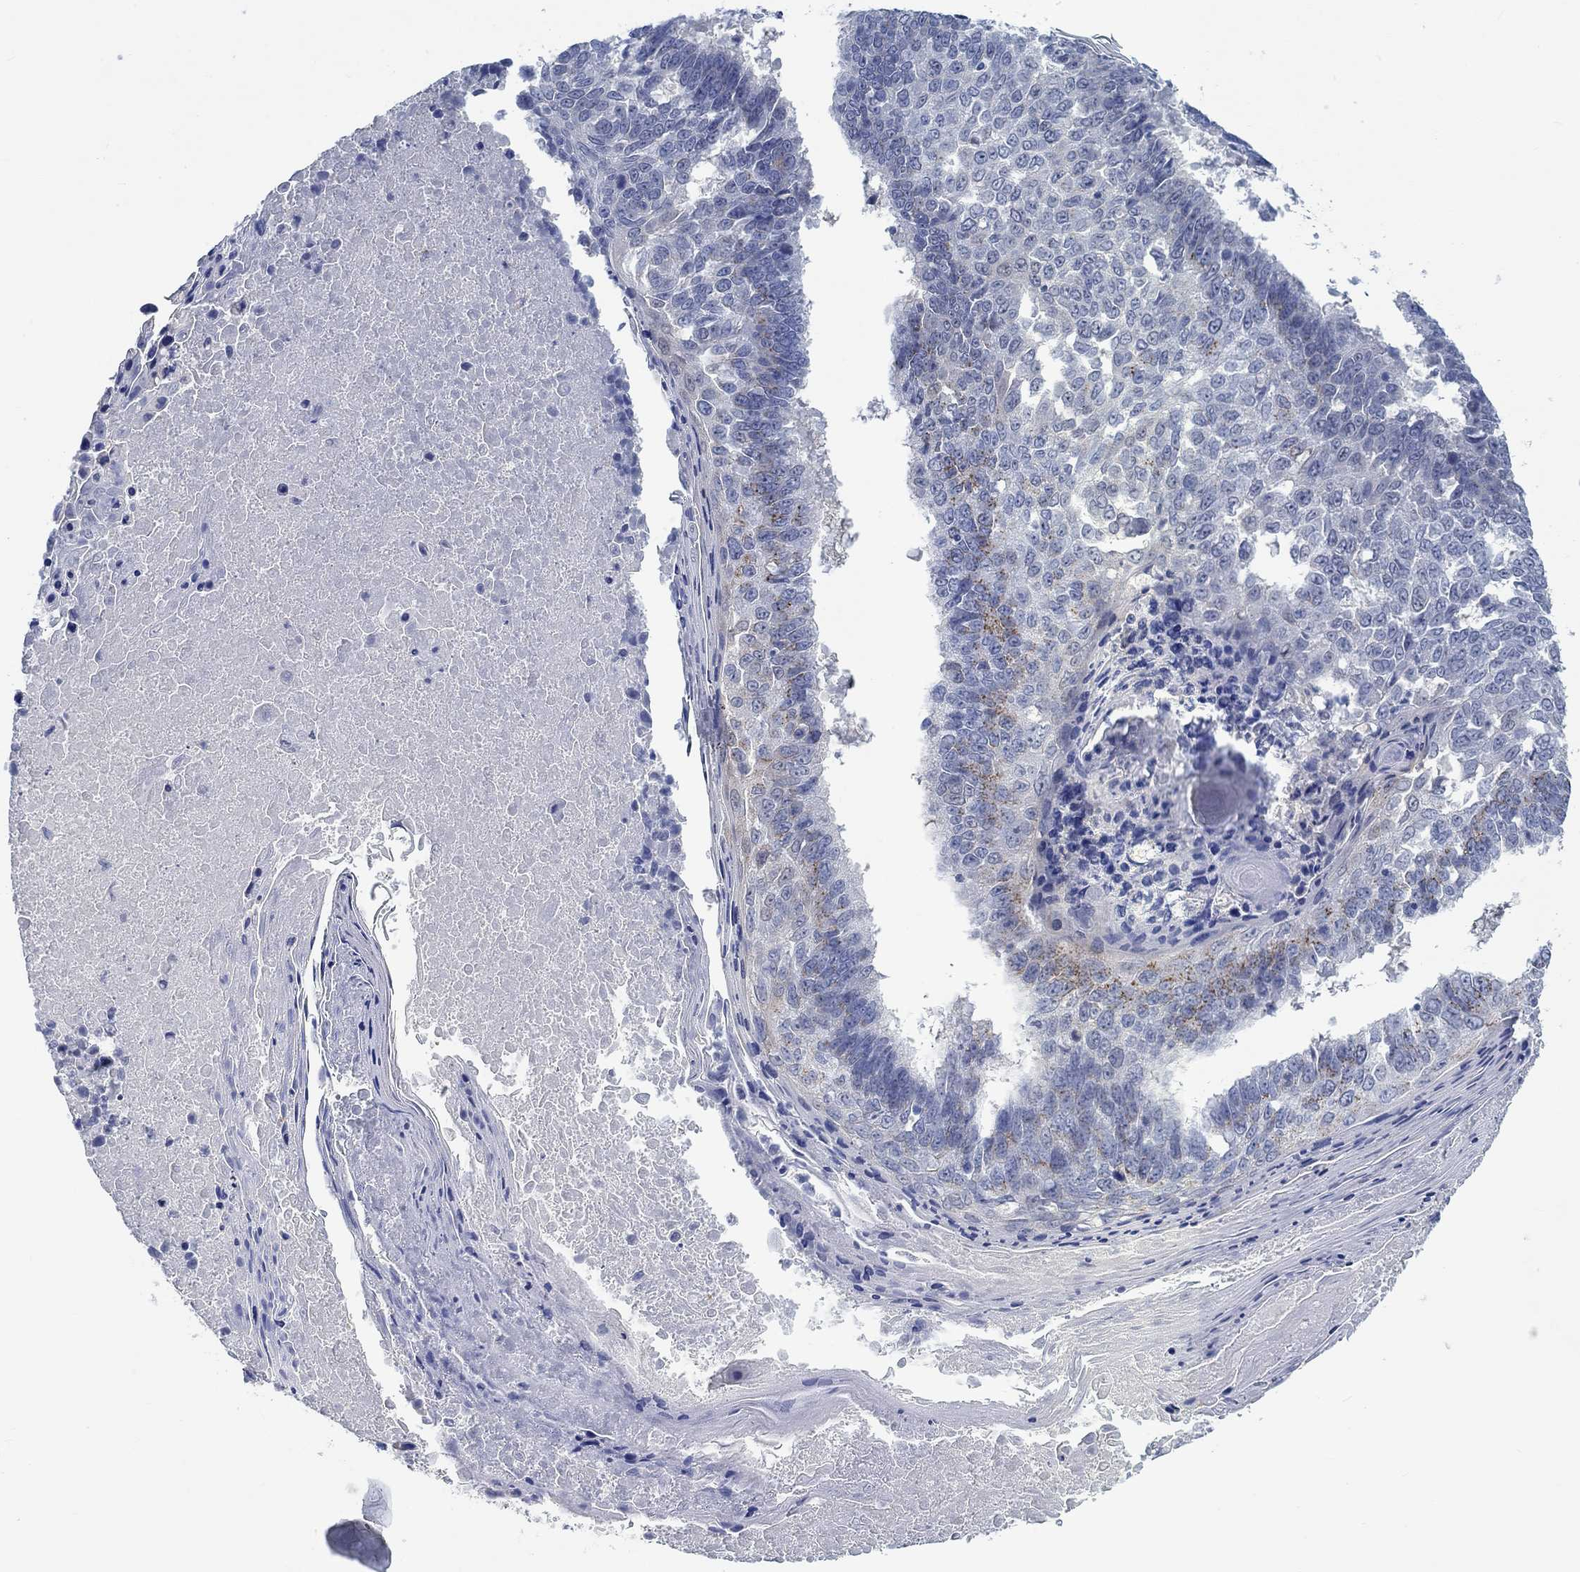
{"staining": {"intensity": "moderate", "quantity": "<25%", "location": "cytoplasmic/membranous"}, "tissue": "lung cancer", "cell_type": "Tumor cells", "image_type": "cancer", "snomed": [{"axis": "morphology", "description": "Squamous cell carcinoma, NOS"}, {"axis": "topography", "description": "Lung"}], "caption": "A brown stain labels moderate cytoplasmic/membranous positivity of a protein in human lung squamous cell carcinoma tumor cells.", "gene": "TEKT4", "patient": {"sex": "male", "age": 73}}